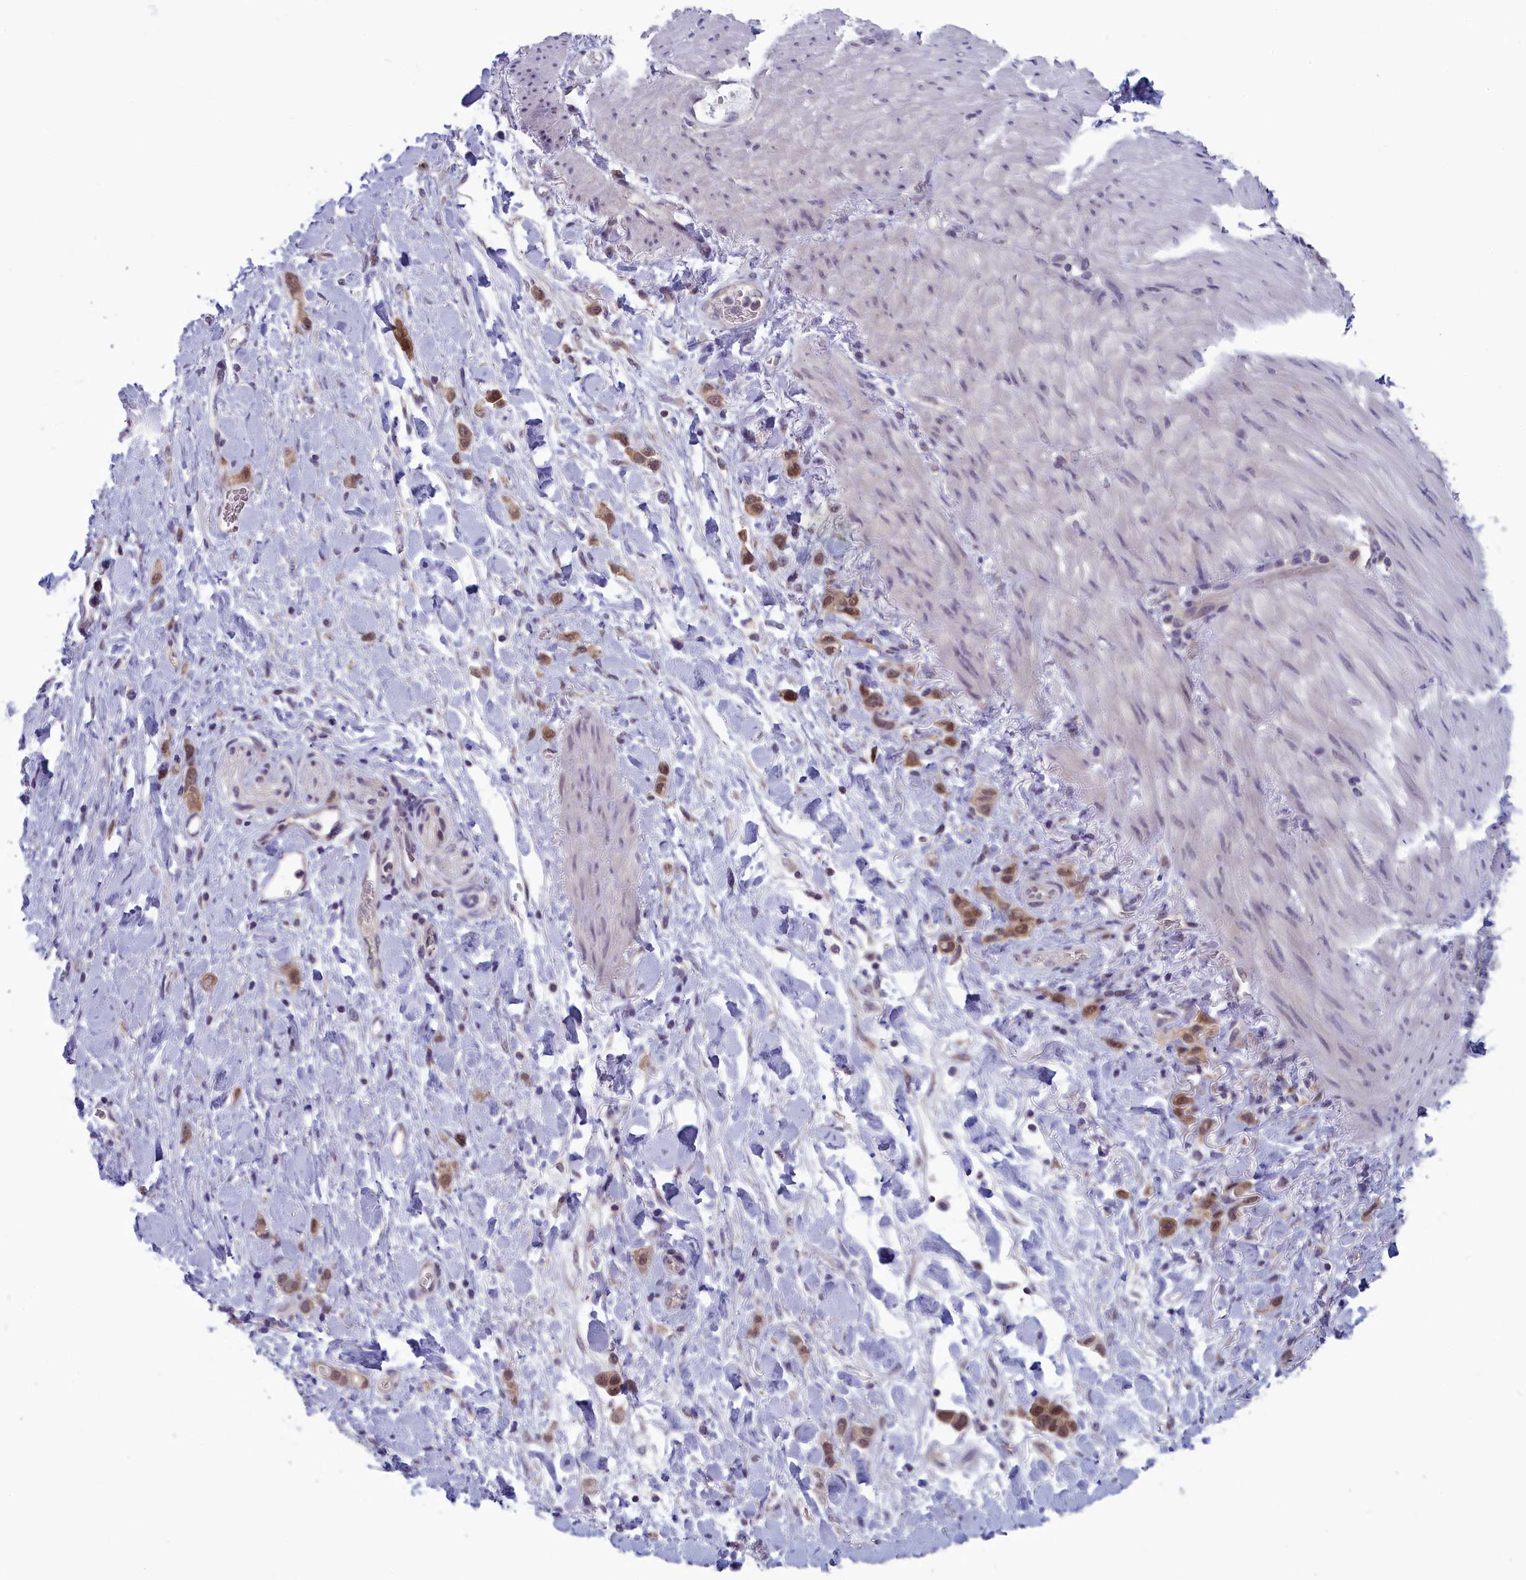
{"staining": {"intensity": "moderate", "quantity": ">75%", "location": "cytoplasmic/membranous,nuclear"}, "tissue": "stomach cancer", "cell_type": "Tumor cells", "image_type": "cancer", "snomed": [{"axis": "morphology", "description": "Adenocarcinoma, NOS"}, {"axis": "topography", "description": "Stomach"}], "caption": "Moderate cytoplasmic/membranous and nuclear staining for a protein is seen in approximately >75% of tumor cells of adenocarcinoma (stomach) using immunohistochemistry.", "gene": "MRI1", "patient": {"sex": "female", "age": 65}}